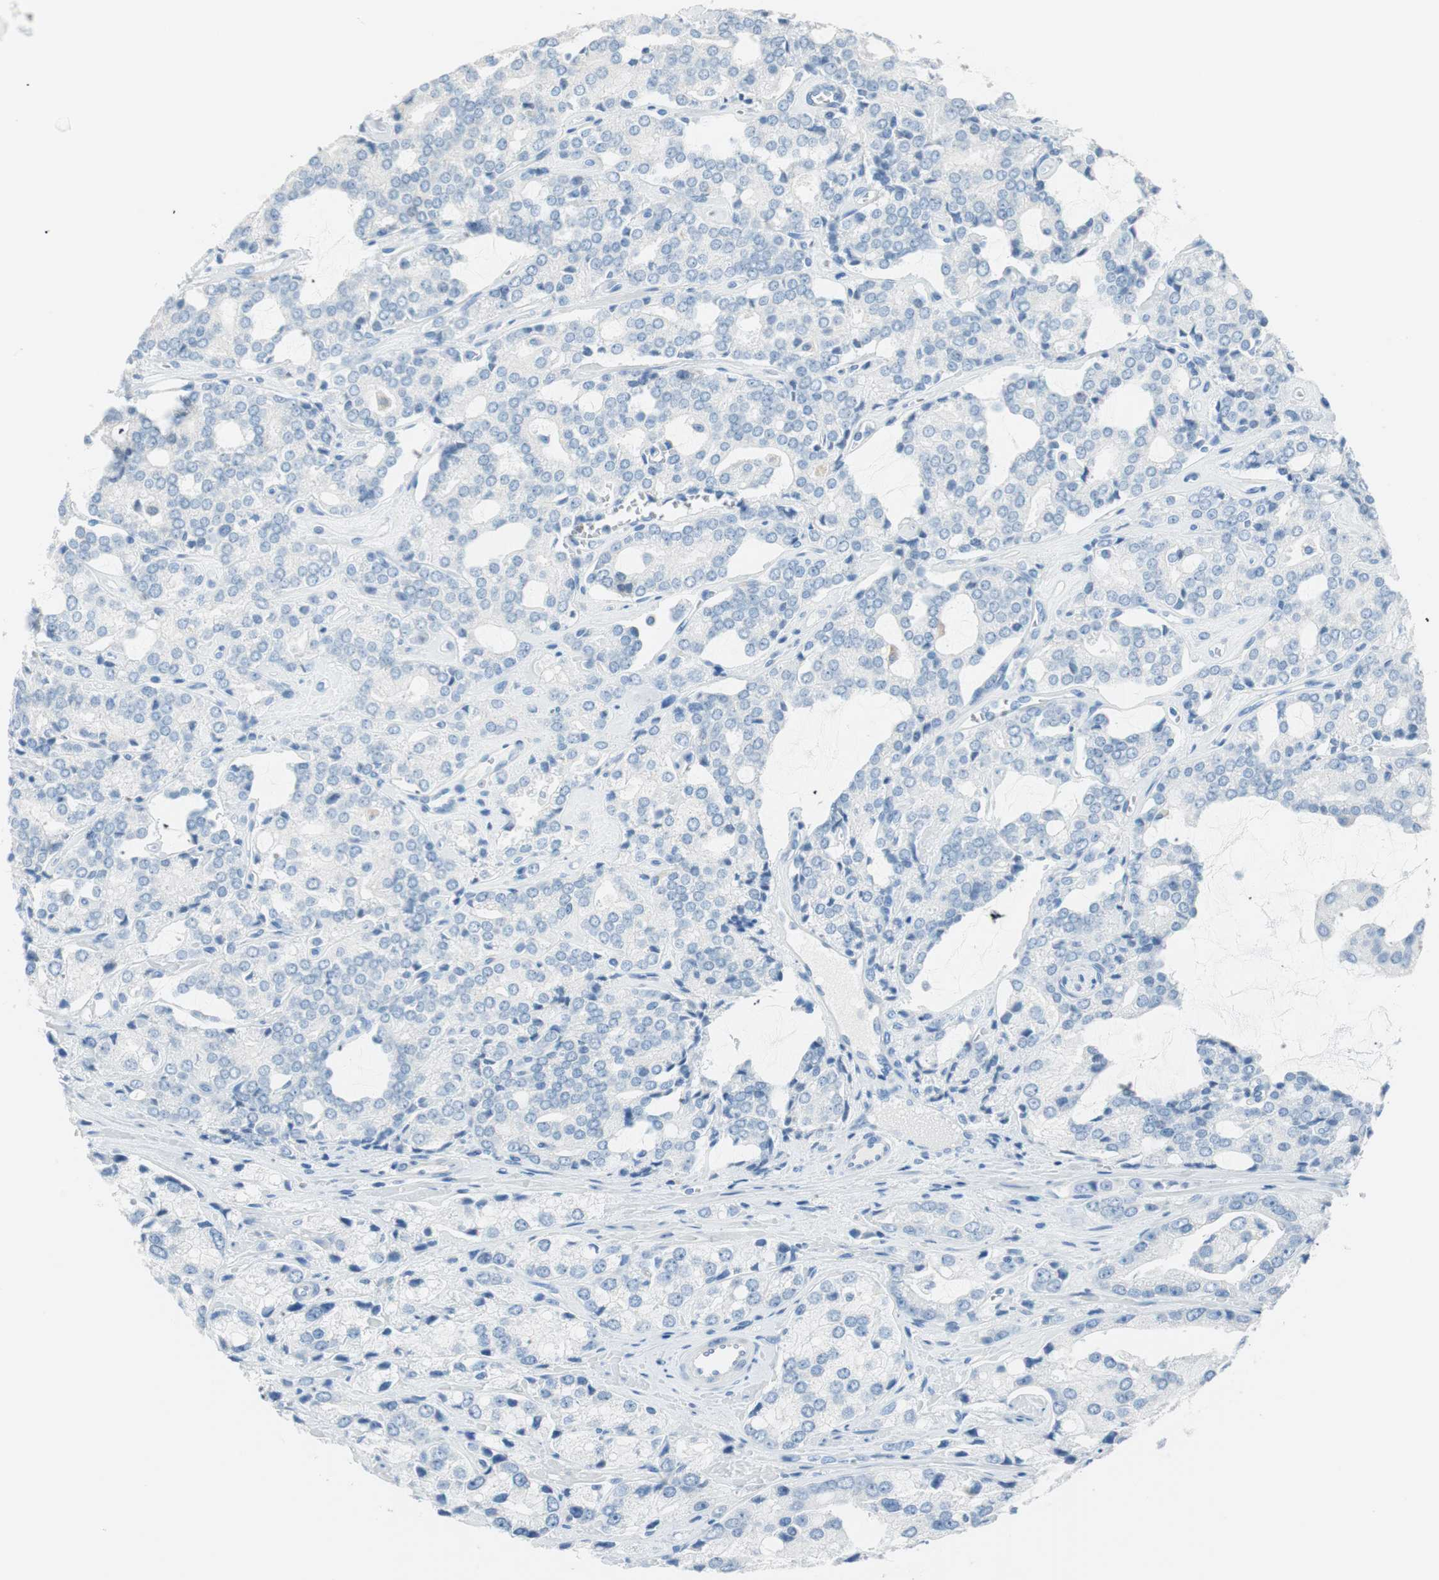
{"staining": {"intensity": "negative", "quantity": "none", "location": "none"}, "tissue": "prostate cancer", "cell_type": "Tumor cells", "image_type": "cancer", "snomed": [{"axis": "morphology", "description": "Adenocarcinoma, High grade"}, {"axis": "topography", "description": "Prostate"}], "caption": "Human prostate cancer (high-grade adenocarcinoma) stained for a protein using immunohistochemistry (IHC) reveals no expression in tumor cells.", "gene": "TNFRSF13C", "patient": {"sex": "male", "age": 67}}